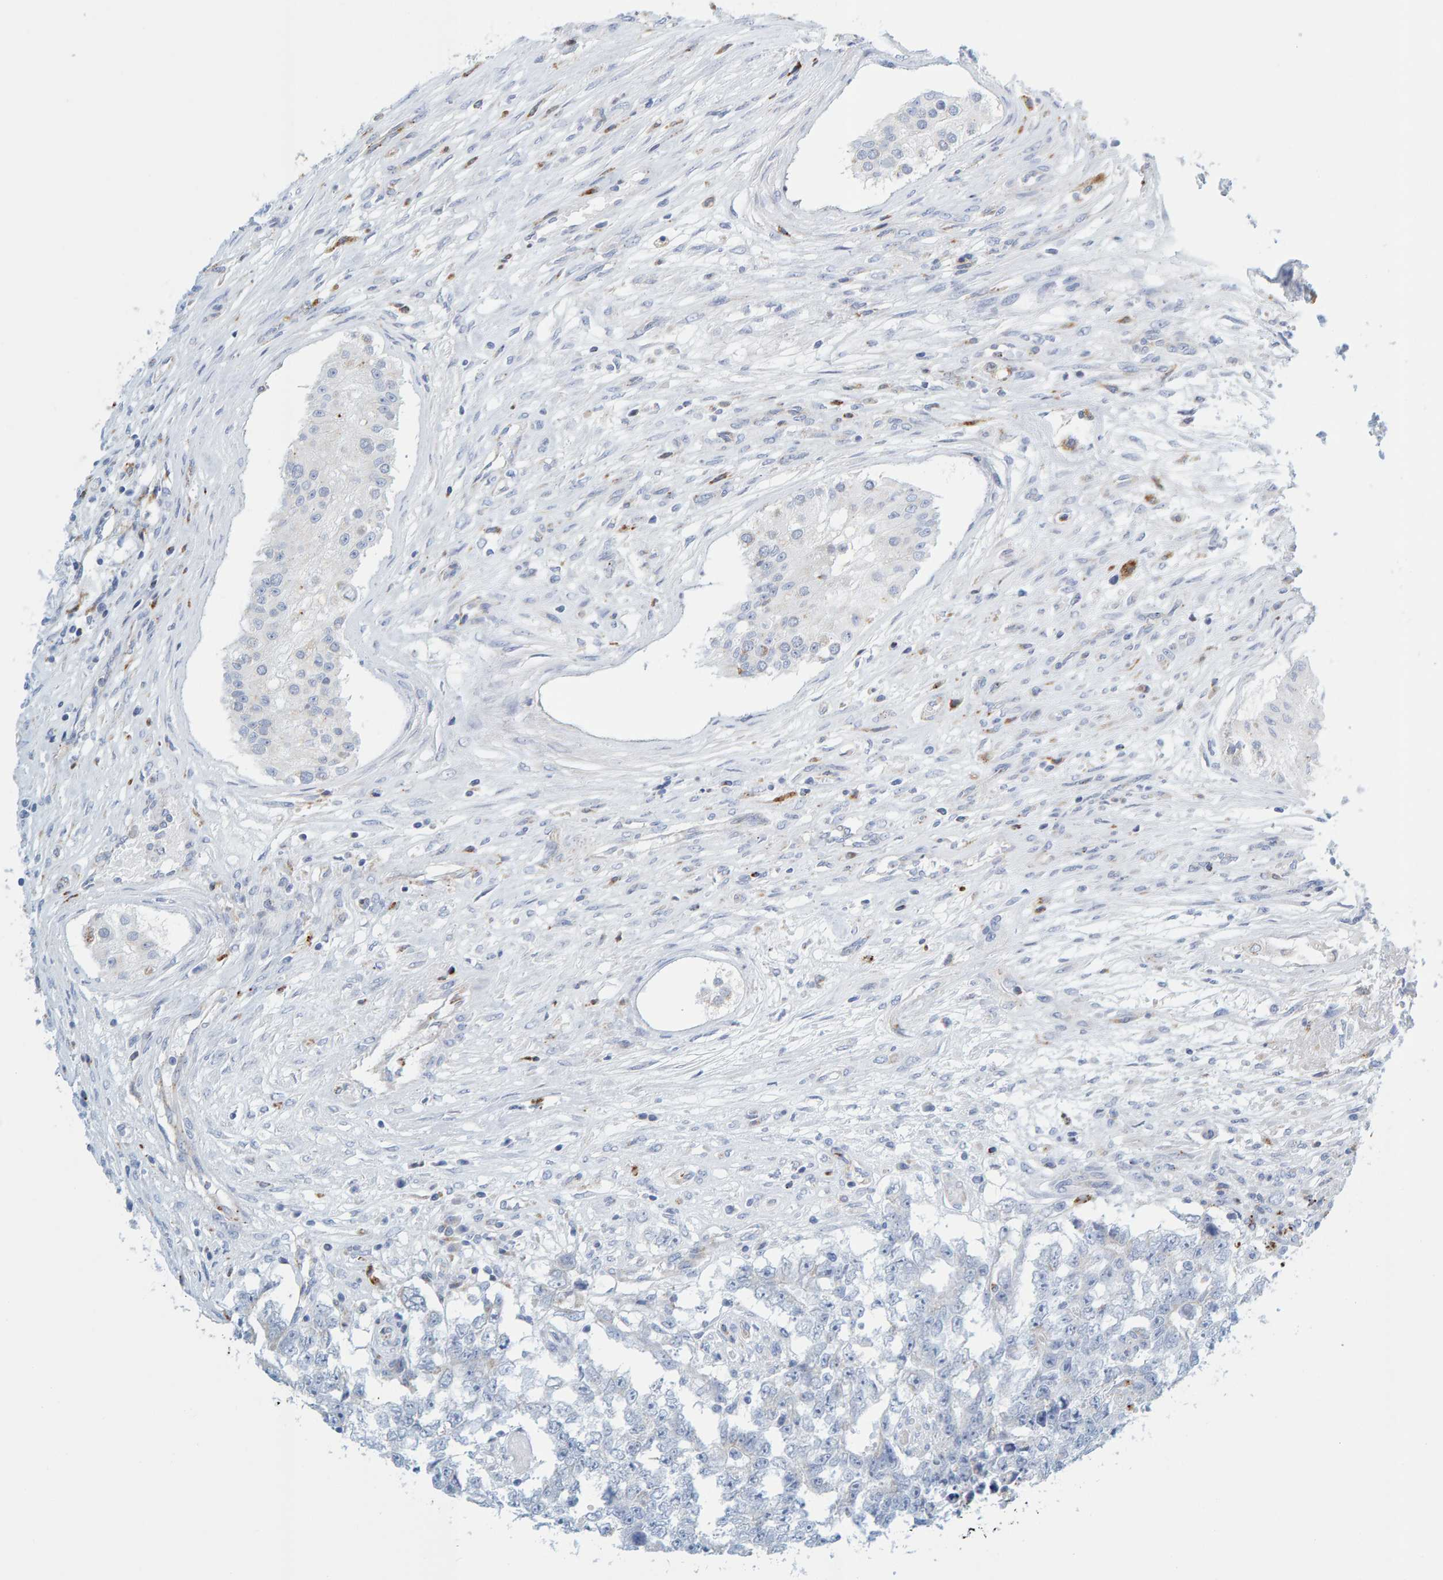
{"staining": {"intensity": "negative", "quantity": "none", "location": "none"}, "tissue": "testis cancer", "cell_type": "Tumor cells", "image_type": "cancer", "snomed": [{"axis": "morphology", "description": "Carcinoma, Embryonal, NOS"}, {"axis": "topography", "description": "Testis"}], "caption": "Testis cancer (embryonal carcinoma) stained for a protein using immunohistochemistry demonstrates no expression tumor cells.", "gene": "BIN3", "patient": {"sex": "male", "age": 25}}